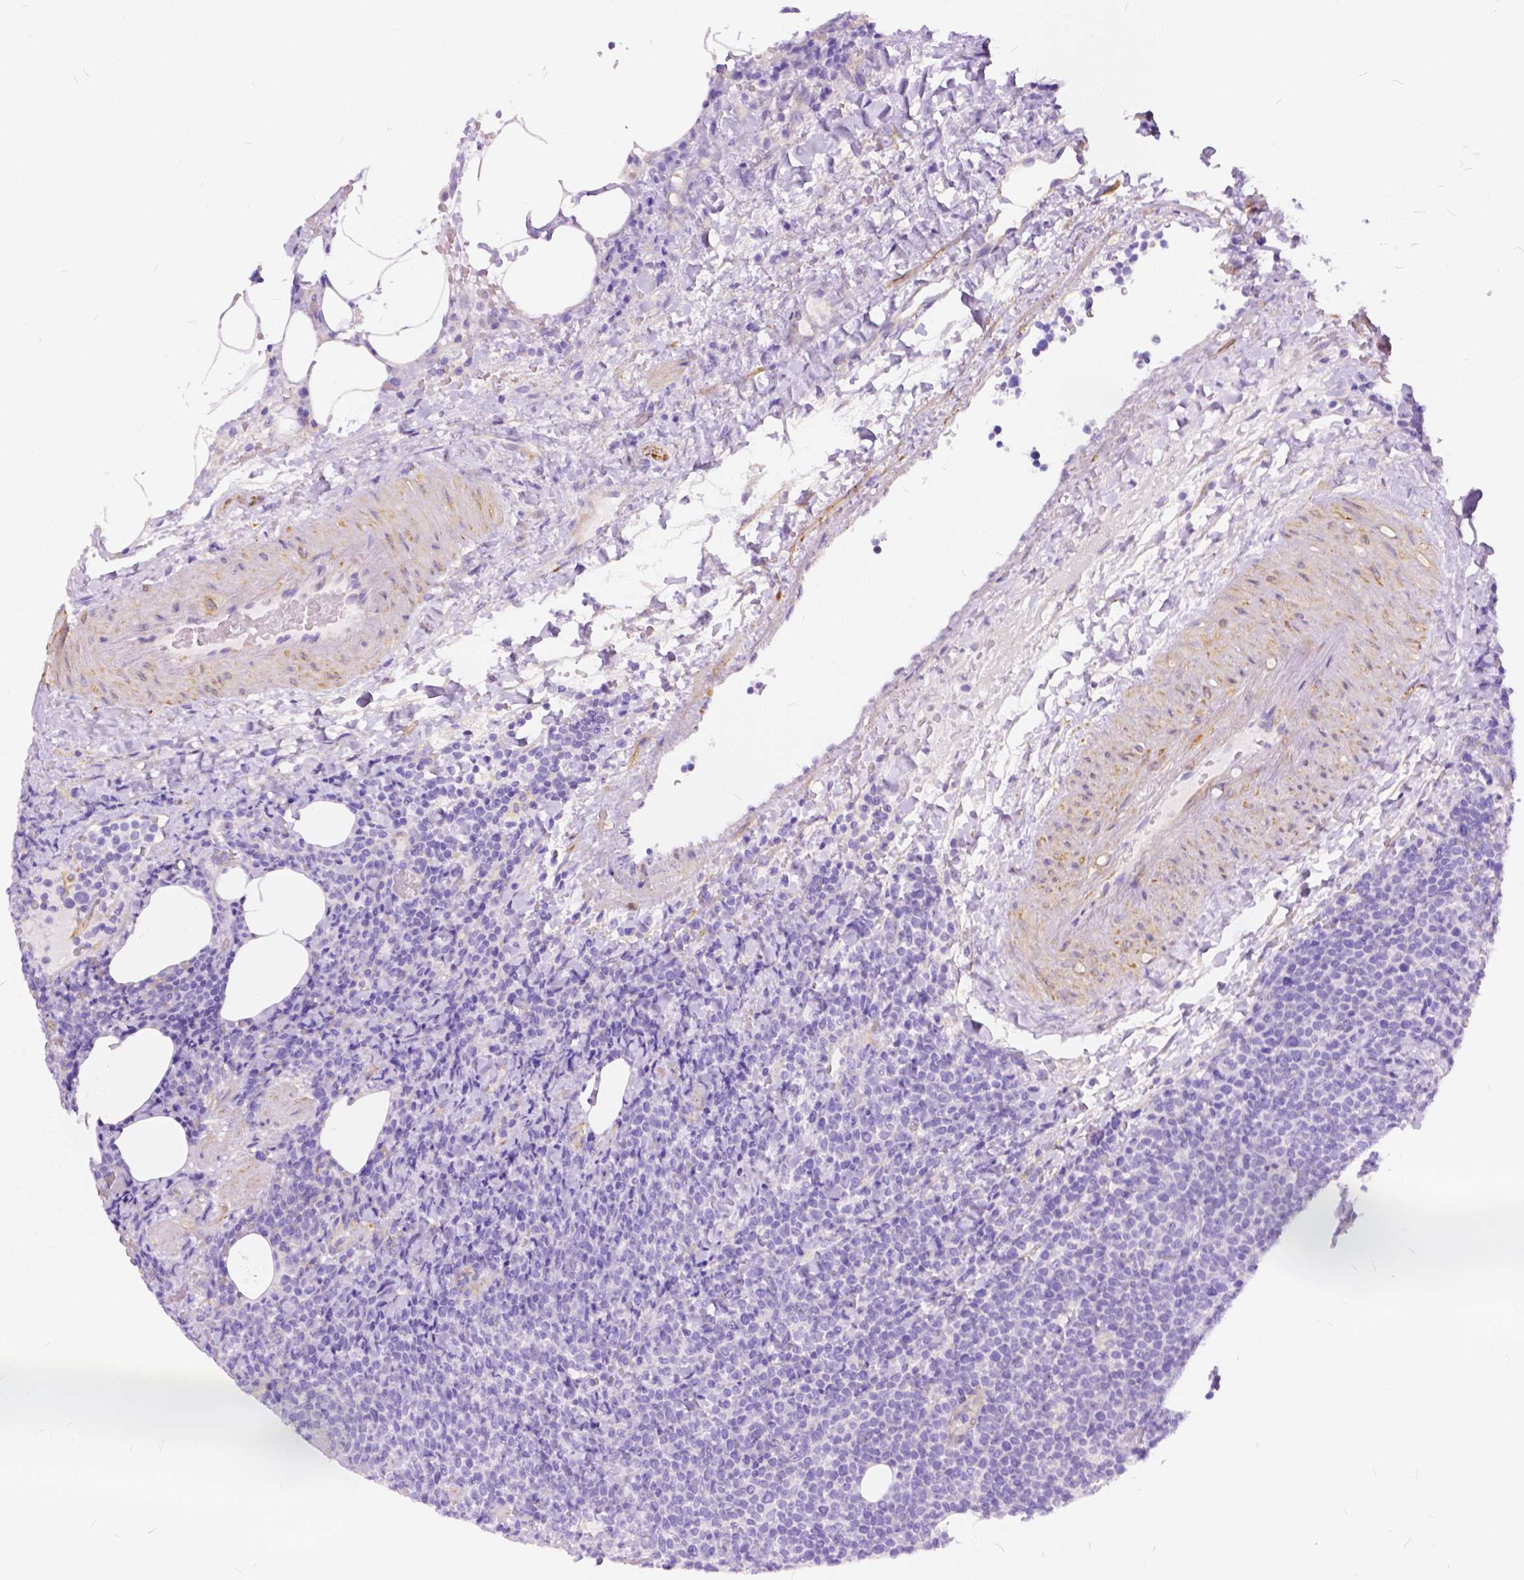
{"staining": {"intensity": "negative", "quantity": "none", "location": "none"}, "tissue": "lymphoma", "cell_type": "Tumor cells", "image_type": "cancer", "snomed": [{"axis": "morphology", "description": "Malignant lymphoma, non-Hodgkin's type, High grade"}, {"axis": "topography", "description": "Lymph node"}], "caption": "Protein analysis of malignant lymphoma, non-Hodgkin's type (high-grade) reveals no significant positivity in tumor cells.", "gene": "CHRM1", "patient": {"sex": "male", "age": 61}}